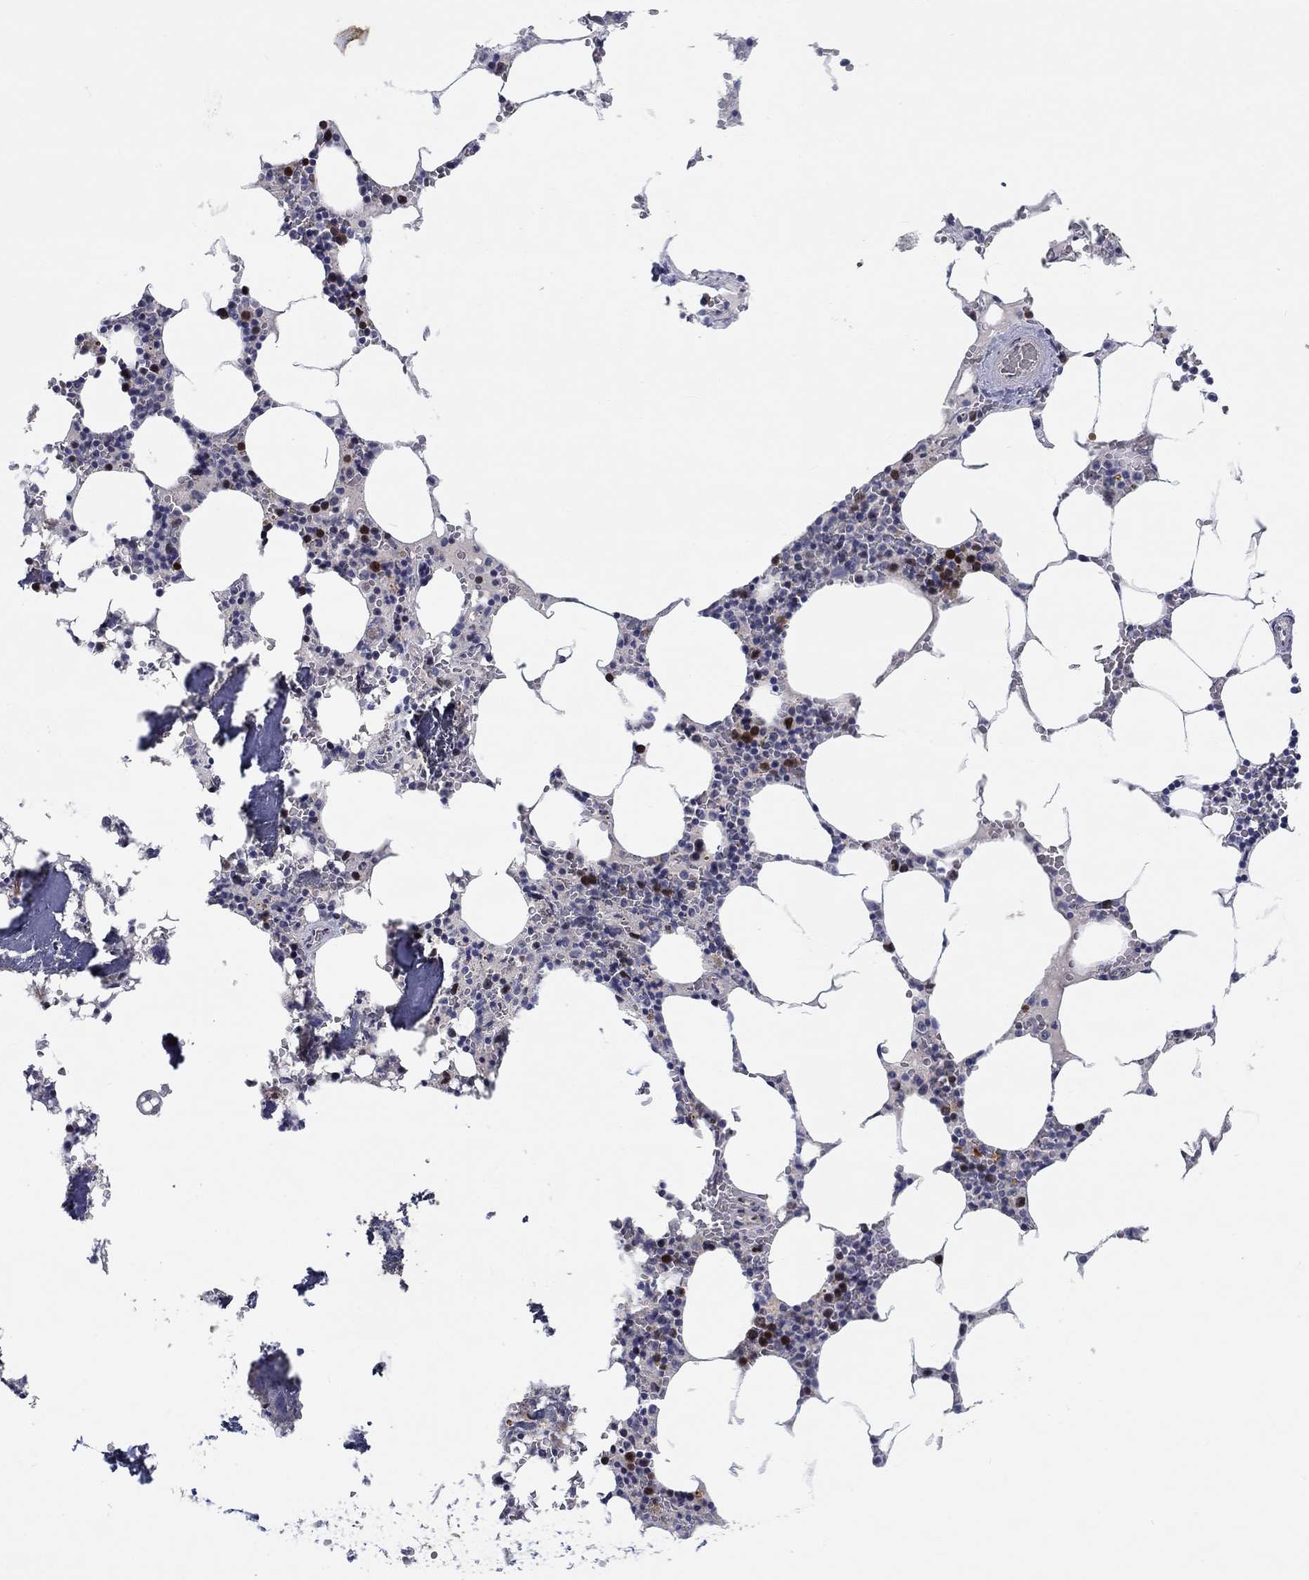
{"staining": {"intensity": "strong", "quantity": "25%-75%", "location": "nuclear"}, "tissue": "bone marrow", "cell_type": "Hematopoietic cells", "image_type": "normal", "snomed": [{"axis": "morphology", "description": "Normal tissue, NOS"}, {"axis": "topography", "description": "Bone marrow"}], "caption": "Hematopoietic cells reveal strong nuclear expression in approximately 25%-75% of cells in normal bone marrow. (Brightfield microscopy of DAB IHC at high magnification).", "gene": "PRC1", "patient": {"sex": "female", "age": 64}}